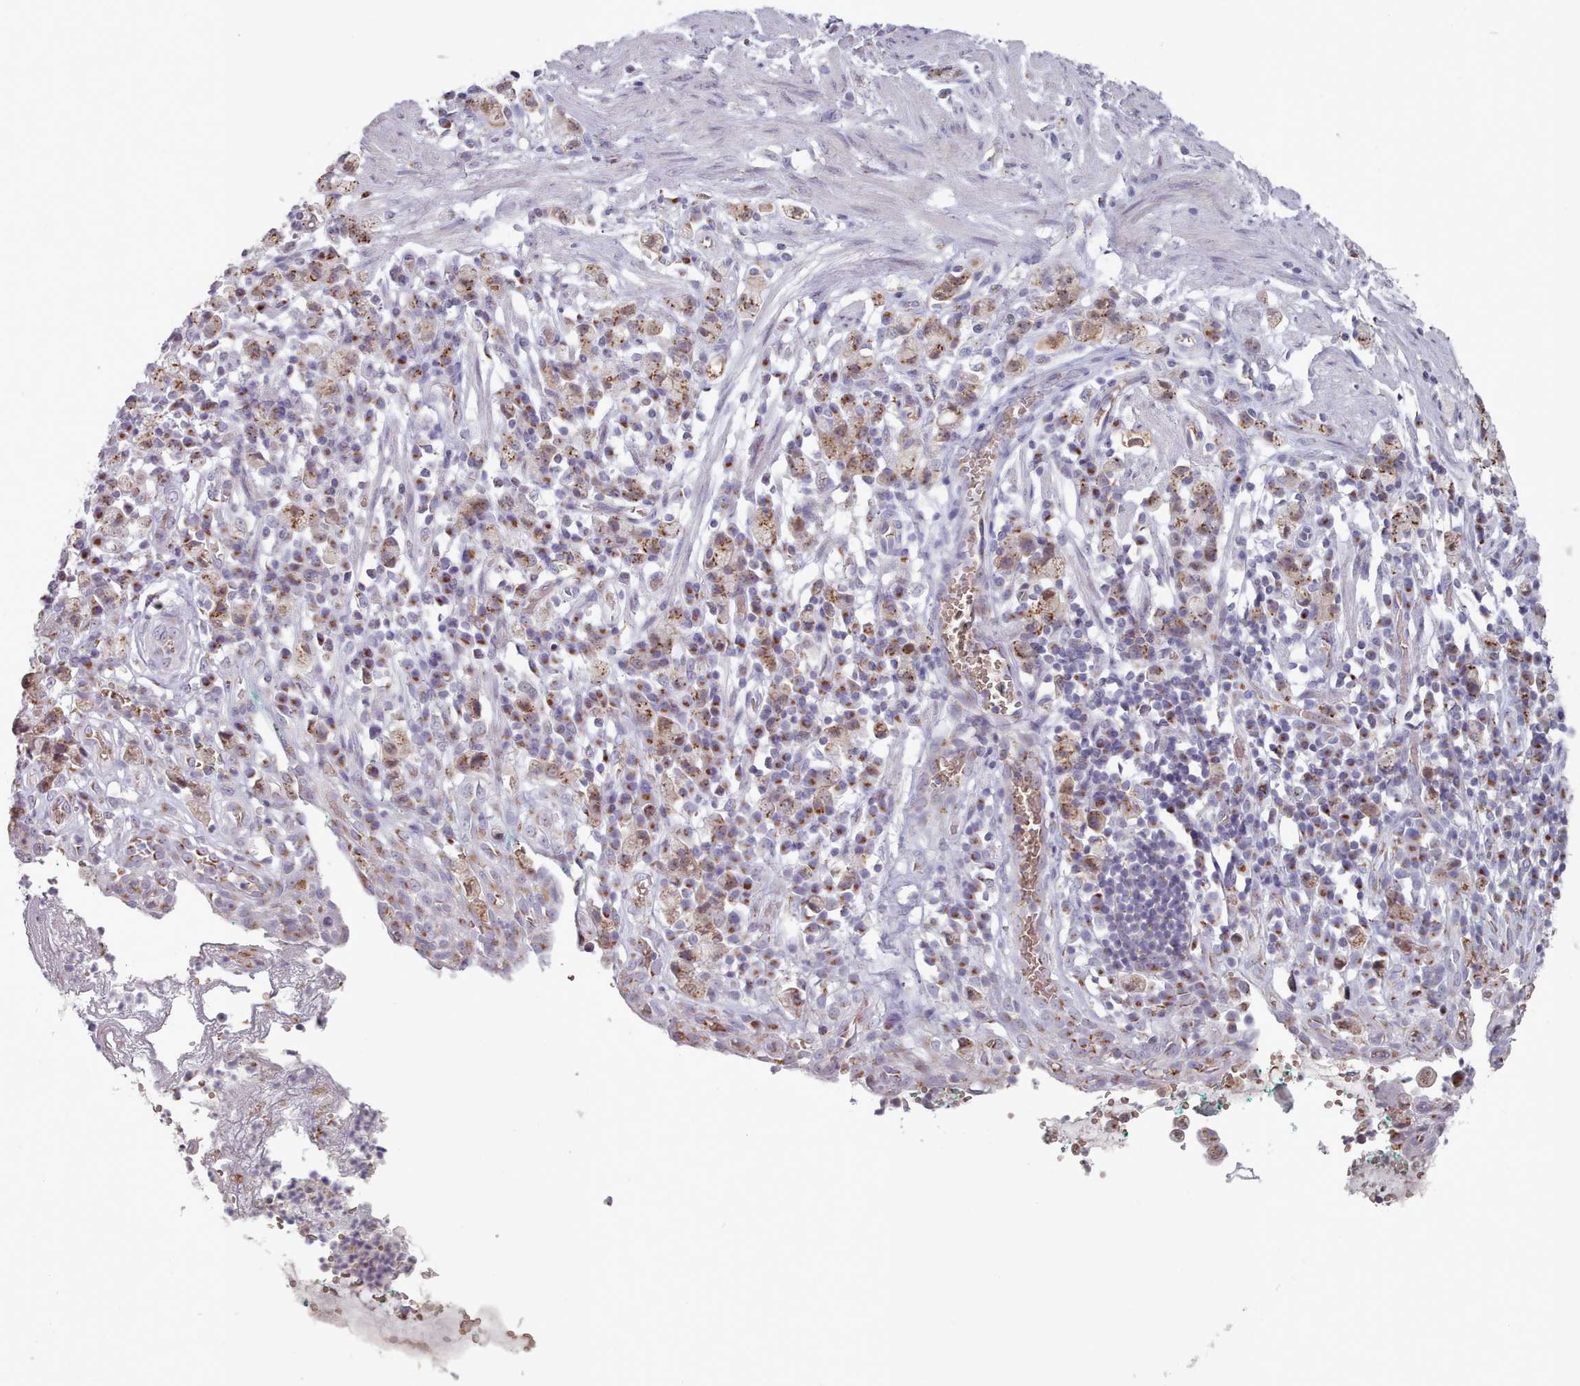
{"staining": {"intensity": "moderate", "quantity": ">75%", "location": "cytoplasmic/membranous"}, "tissue": "stomach cancer", "cell_type": "Tumor cells", "image_type": "cancer", "snomed": [{"axis": "morphology", "description": "Adenocarcinoma, NOS"}, {"axis": "topography", "description": "Stomach"}], "caption": "Brown immunohistochemical staining in stomach adenocarcinoma displays moderate cytoplasmic/membranous positivity in about >75% of tumor cells.", "gene": "MAN1B1", "patient": {"sex": "male", "age": 77}}